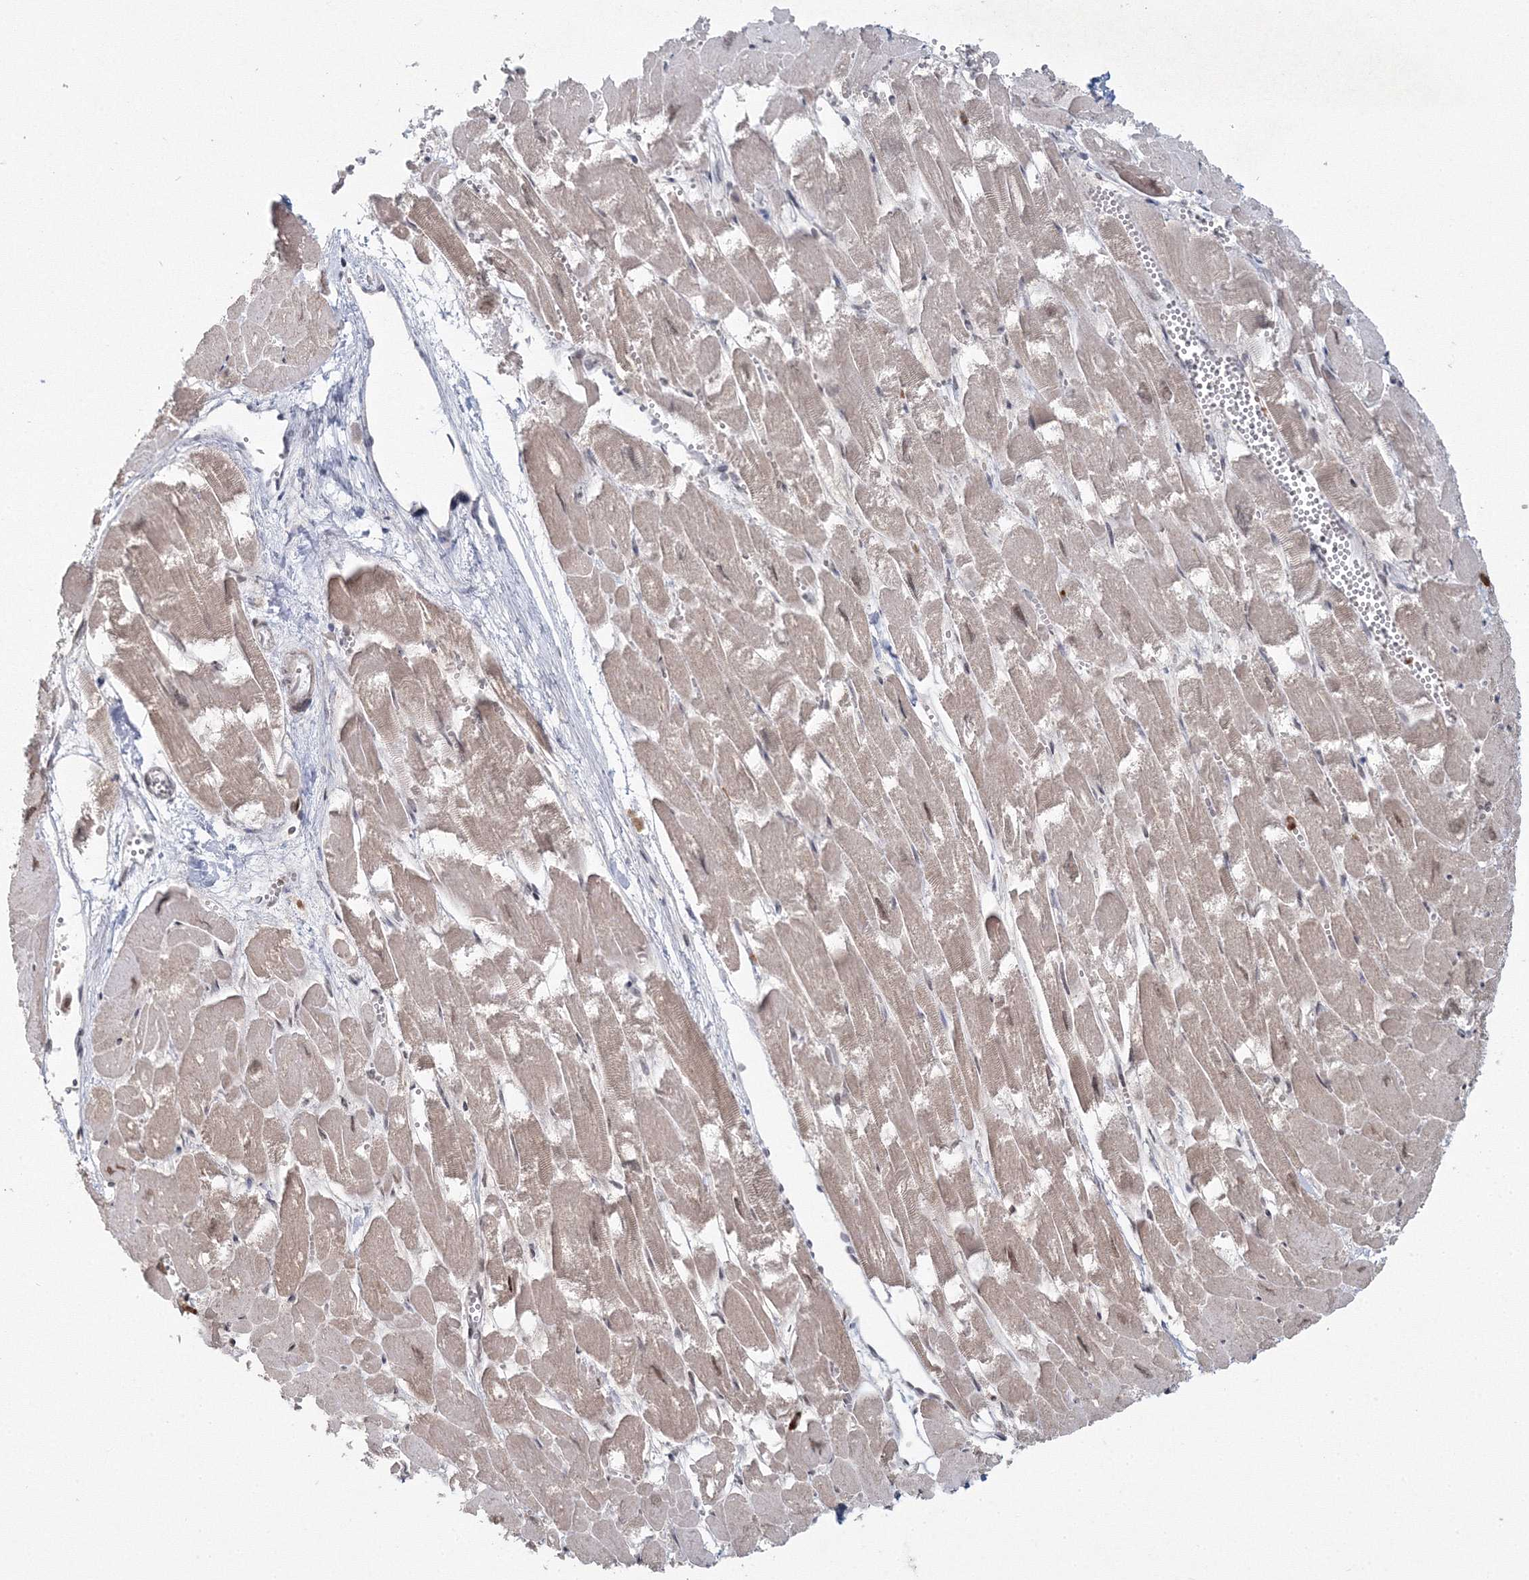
{"staining": {"intensity": "weak", "quantity": "<25%", "location": "cytoplasmic/membranous,nuclear"}, "tissue": "heart muscle", "cell_type": "Cardiomyocytes", "image_type": "normal", "snomed": [{"axis": "morphology", "description": "Normal tissue, NOS"}, {"axis": "topography", "description": "Heart"}], "caption": "DAB immunohistochemical staining of benign heart muscle reveals no significant expression in cardiomyocytes. Nuclei are stained in blue.", "gene": "C3orf33", "patient": {"sex": "male", "age": 54}}